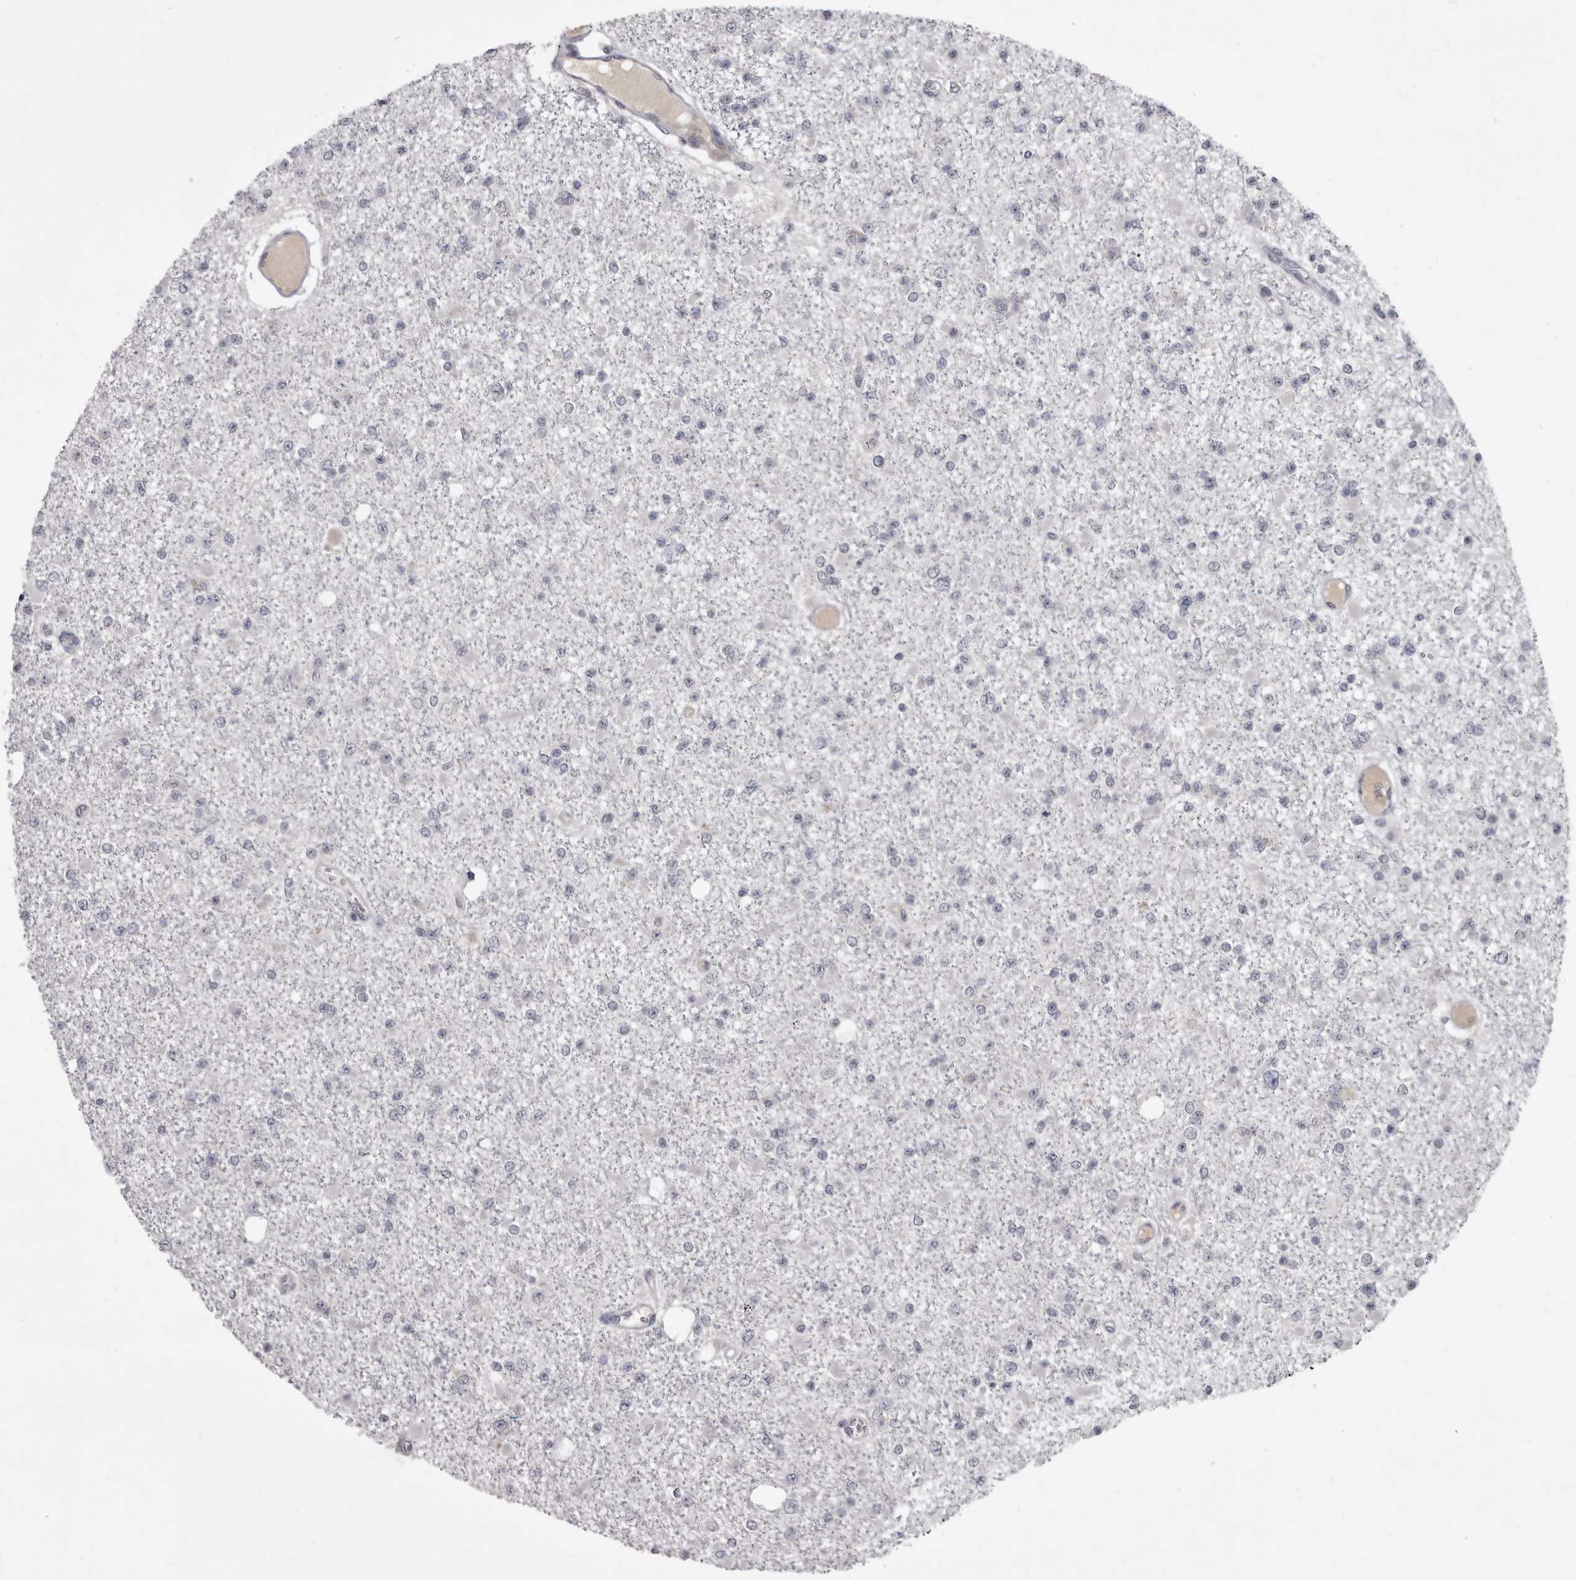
{"staining": {"intensity": "negative", "quantity": "none", "location": "none"}, "tissue": "glioma", "cell_type": "Tumor cells", "image_type": "cancer", "snomed": [{"axis": "morphology", "description": "Glioma, malignant, Low grade"}, {"axis": "topography", "description": "Brain"}], "caption": "Immunohistochemistry (IHC) of malignant glioma (low-grade) shows no staining in tumor cells. (DAB immunohistochemistry (IHC) with hematoxylin counter stain).", "gene": "SULT1E1", "patient": {"sex": "female", "age": 22}}